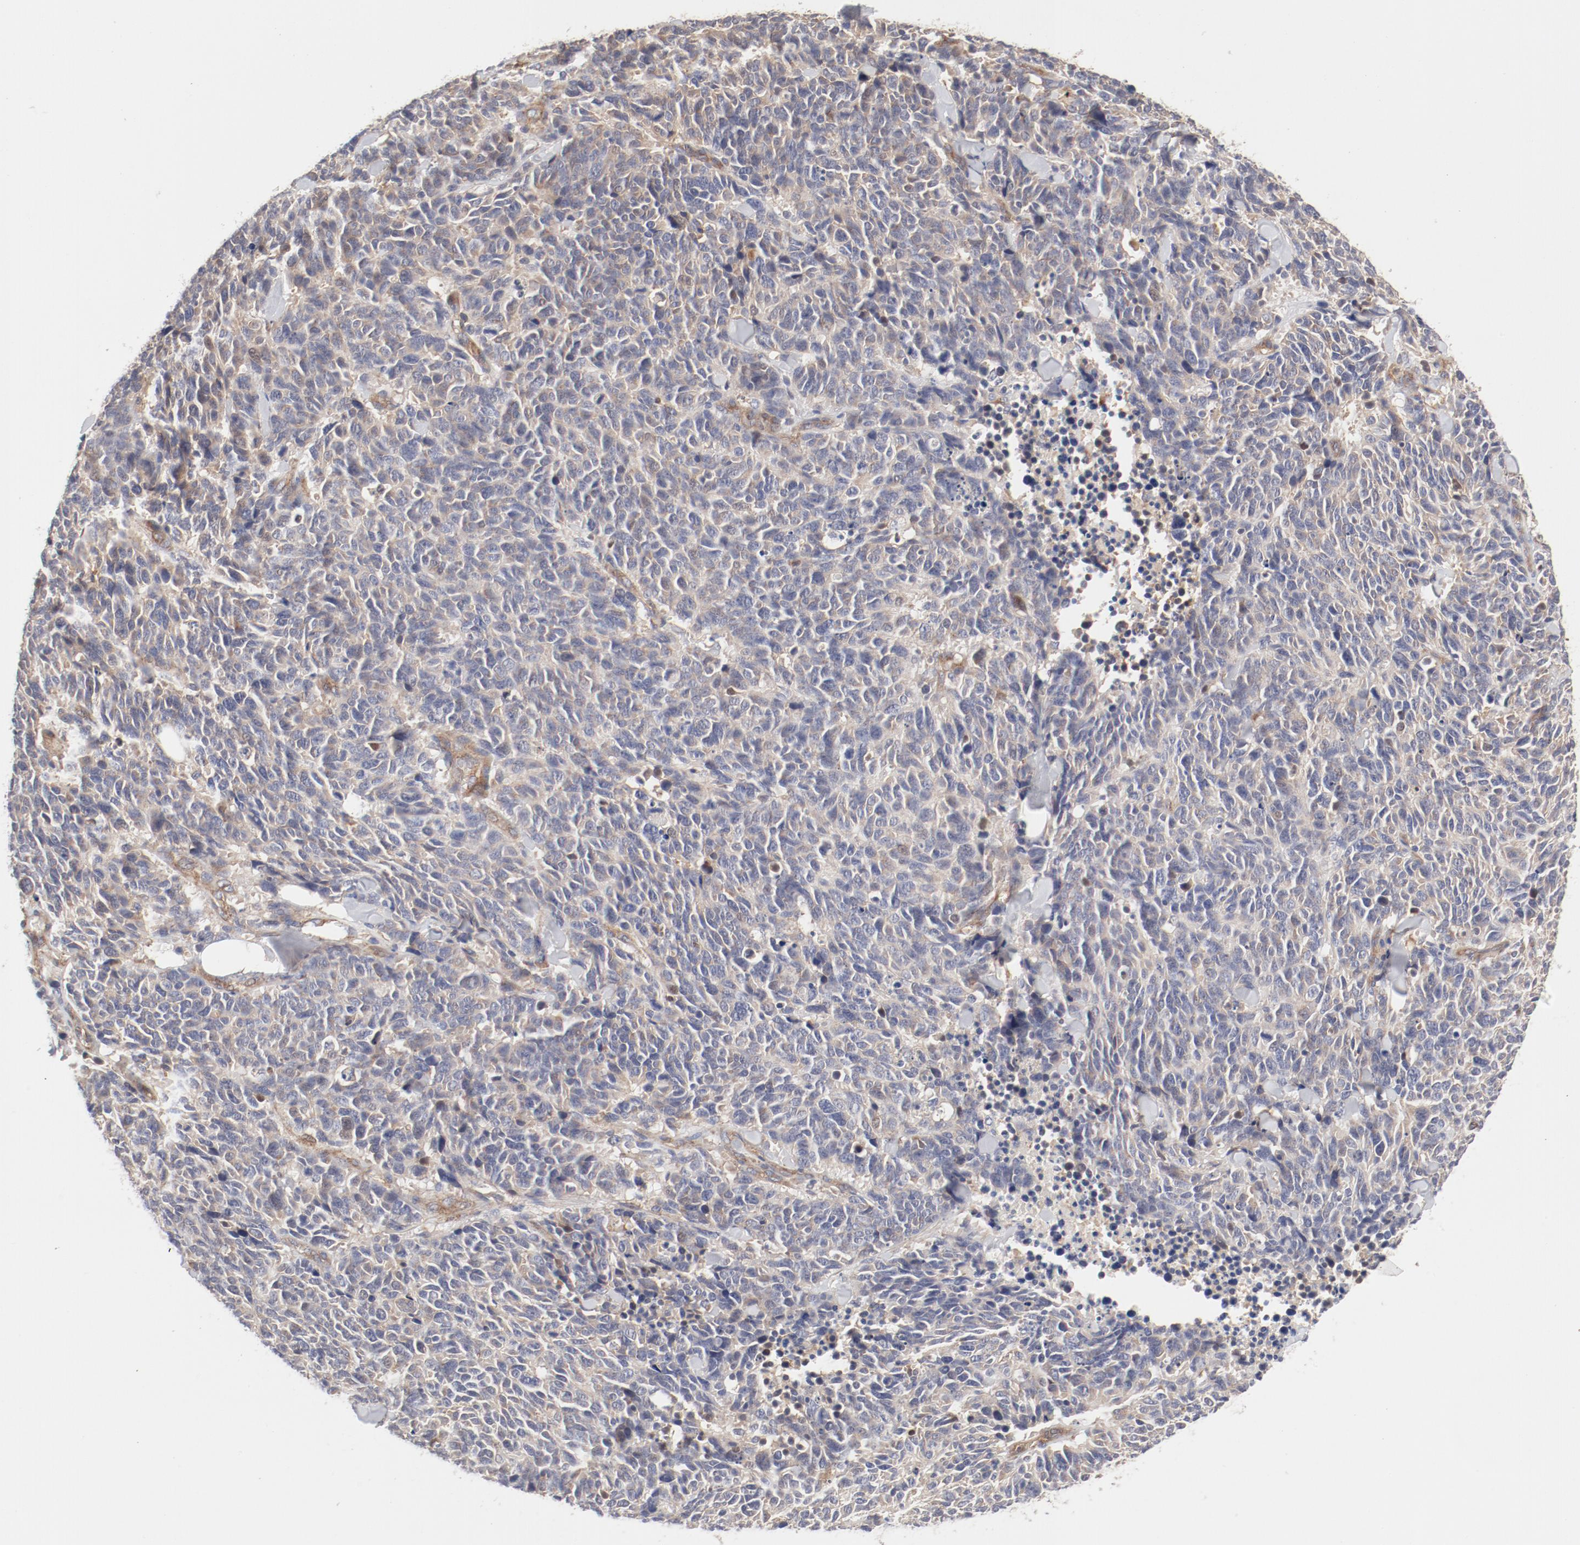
{"staining": {"intensity": "weak", "quantity": "25%-75%", "location": "cytoplasmic/membranous"}, "tissue": "lung cancer", "cell_type": "Tumor cells", "image_type": "cancer", "snomed": [{"axis": "morphology", "description": "Neoplasm, malignant, NOS"}, {"axis": "topography", "description": "Lung"}], "caption": "About 25%-75% of tumor cells in neoplasm (malignant) (lung) display weak cytoplasmic/membranous protein staining as visualized by brown immunohistochemical staining.", "gene": "AP2A1", "patient": {"sex": "female", "age": 58}}